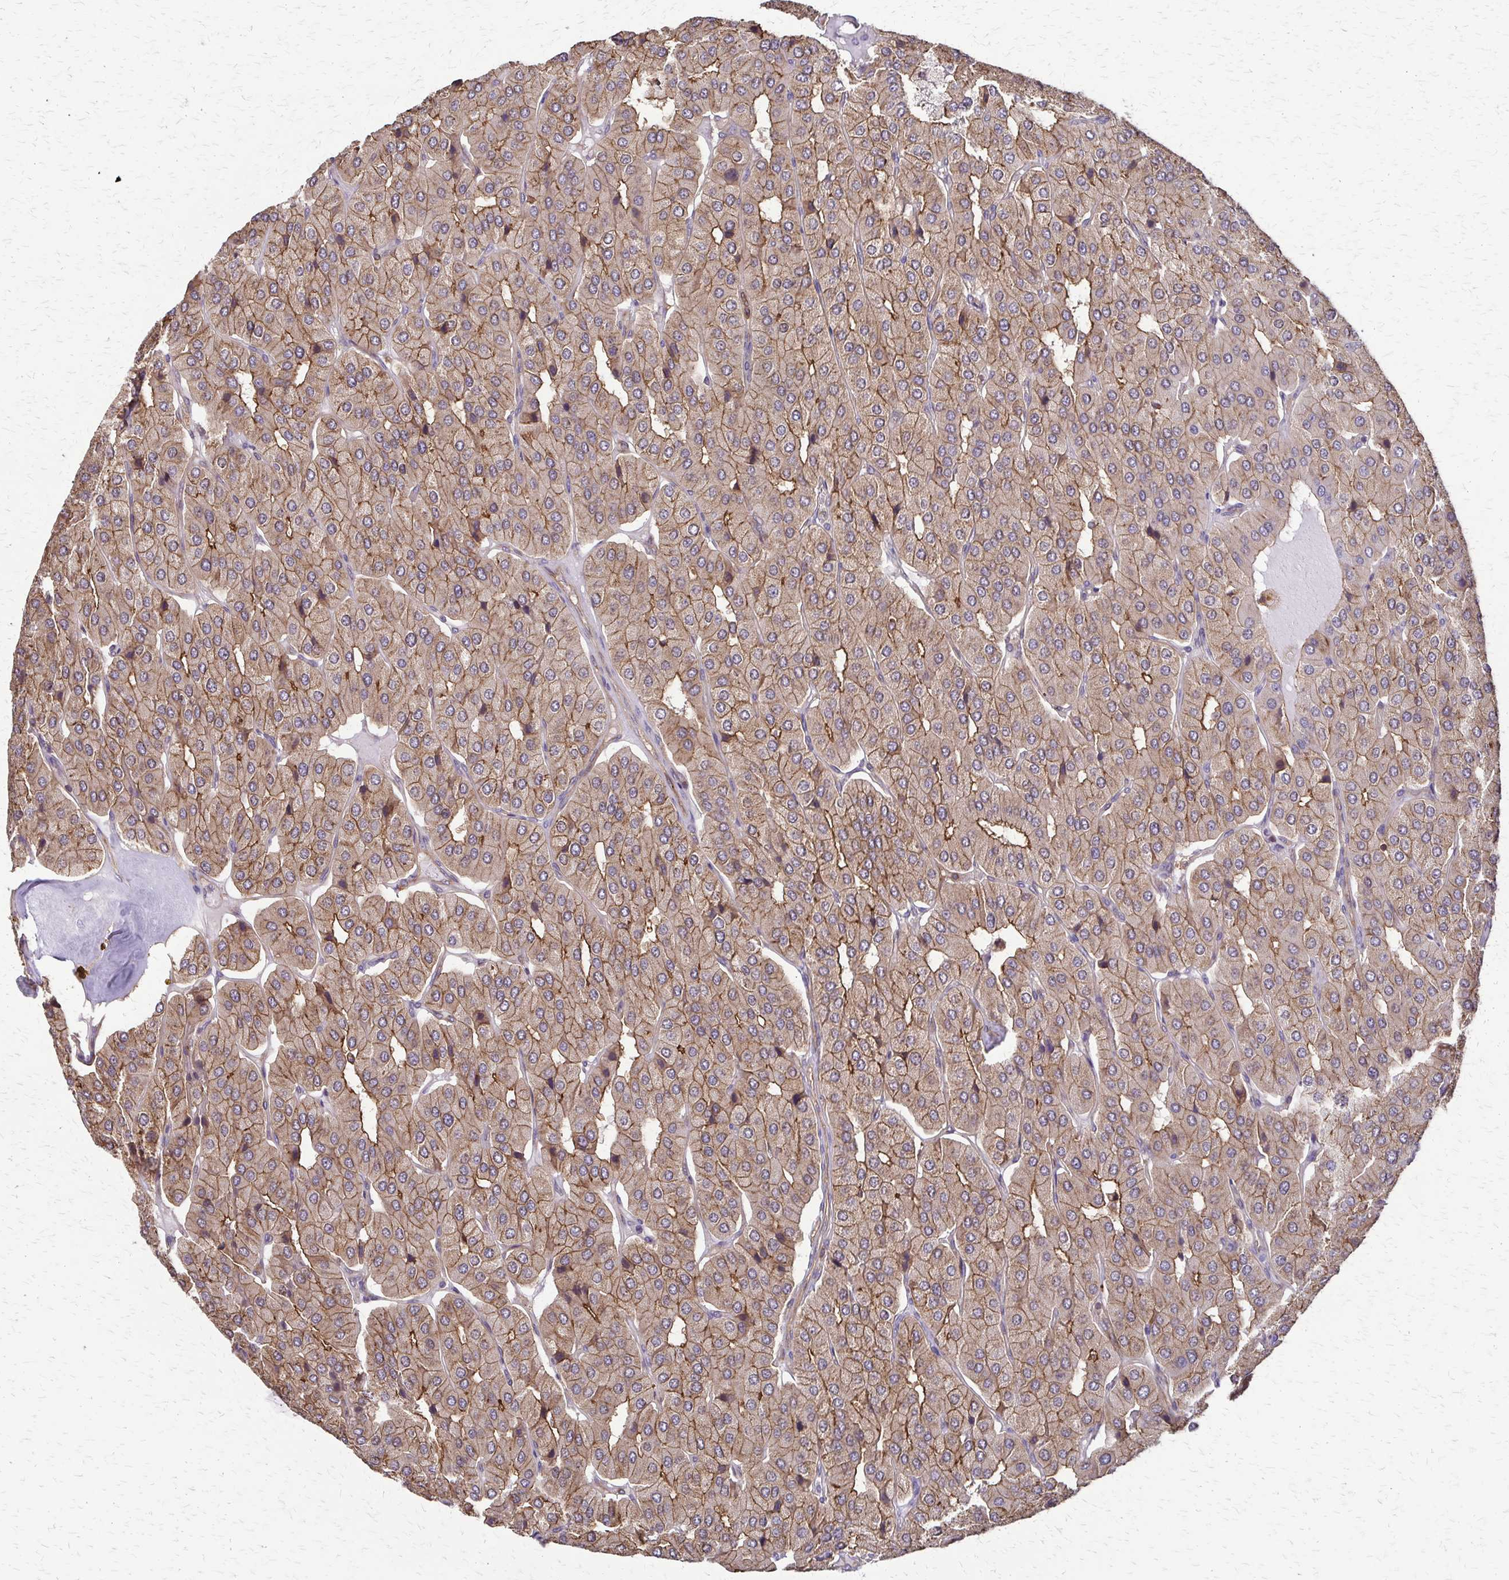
{"staining": {"intensity": "moderate", "quantity": ">75%", "location": "cytoplasmic/membranous"}, "tissue": "parathyroid gland", "cell_type": "Glandular cells", "image_type": "normal", "snomed": [{"axis": "morphology", "description": "Normal tissue, NOS"}, {"axis": "morphology", "description": "Adenoma, NOS"}, {"axis": "topography", "description": "Parathyroid gland"}], "caption": "IHC of unremarkable human parathyroid gland exhibits medium levels of moderate cytoplasmic/membranous positivity in about >75% of glandular cells.", "gene": "EEF2", "patient": {"sex": "female", "age": 86}}